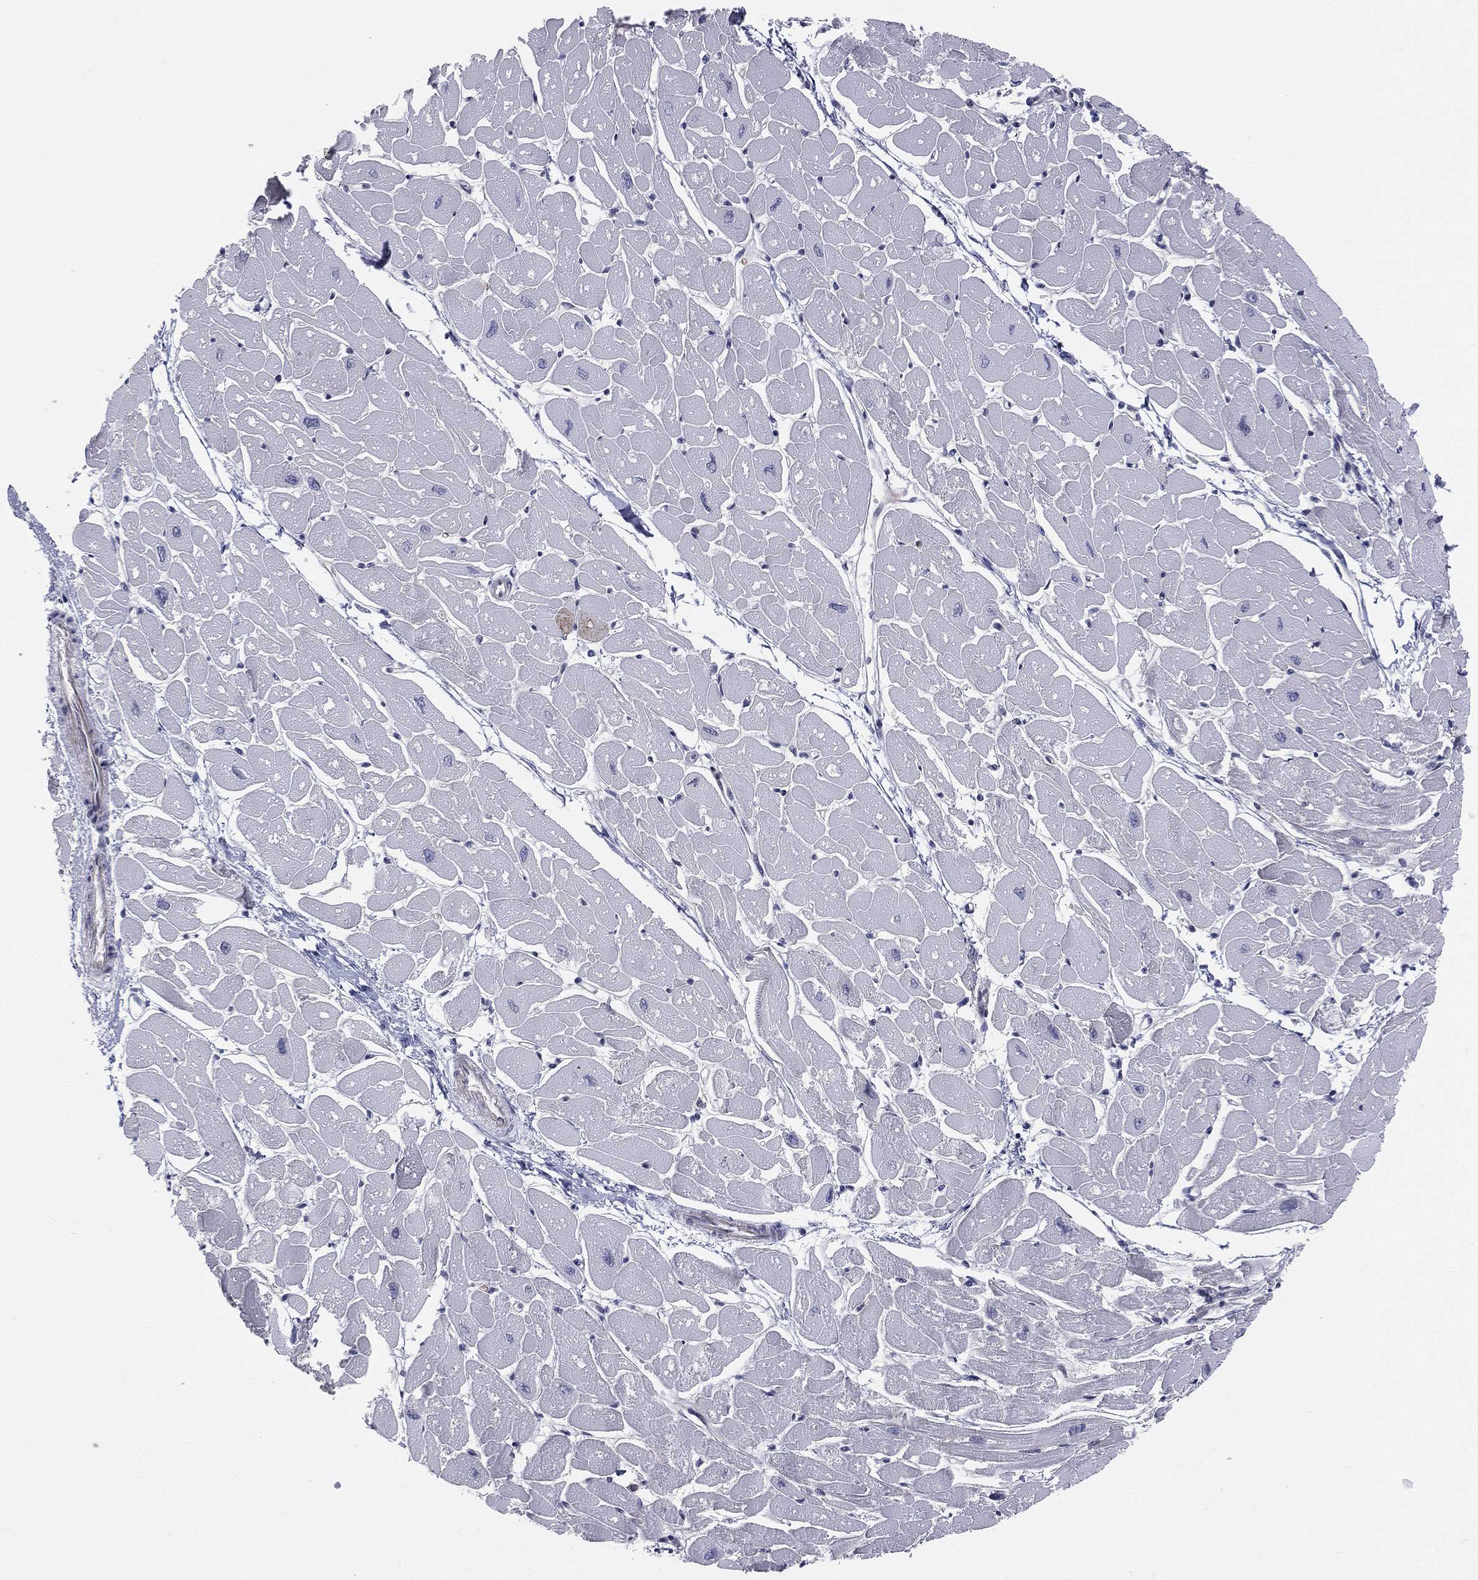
{"staining": {"intensity": "negative", "quantity": "none", "location": "none"}, "tissue": "heart muscle", "cell_type": "Cardiomyocytes", "image_type": "normal", "snomed": [{"axis": "morphology", "description": "Normal tissue, NOS"}, {"axis": "topography", "description": "Heart"}], "caption": "The image demonstrates no significant expression in cardiomyocytes of heart muscle.", "gene": "CD22", "patient": {"sex": "male", "age": 57}}